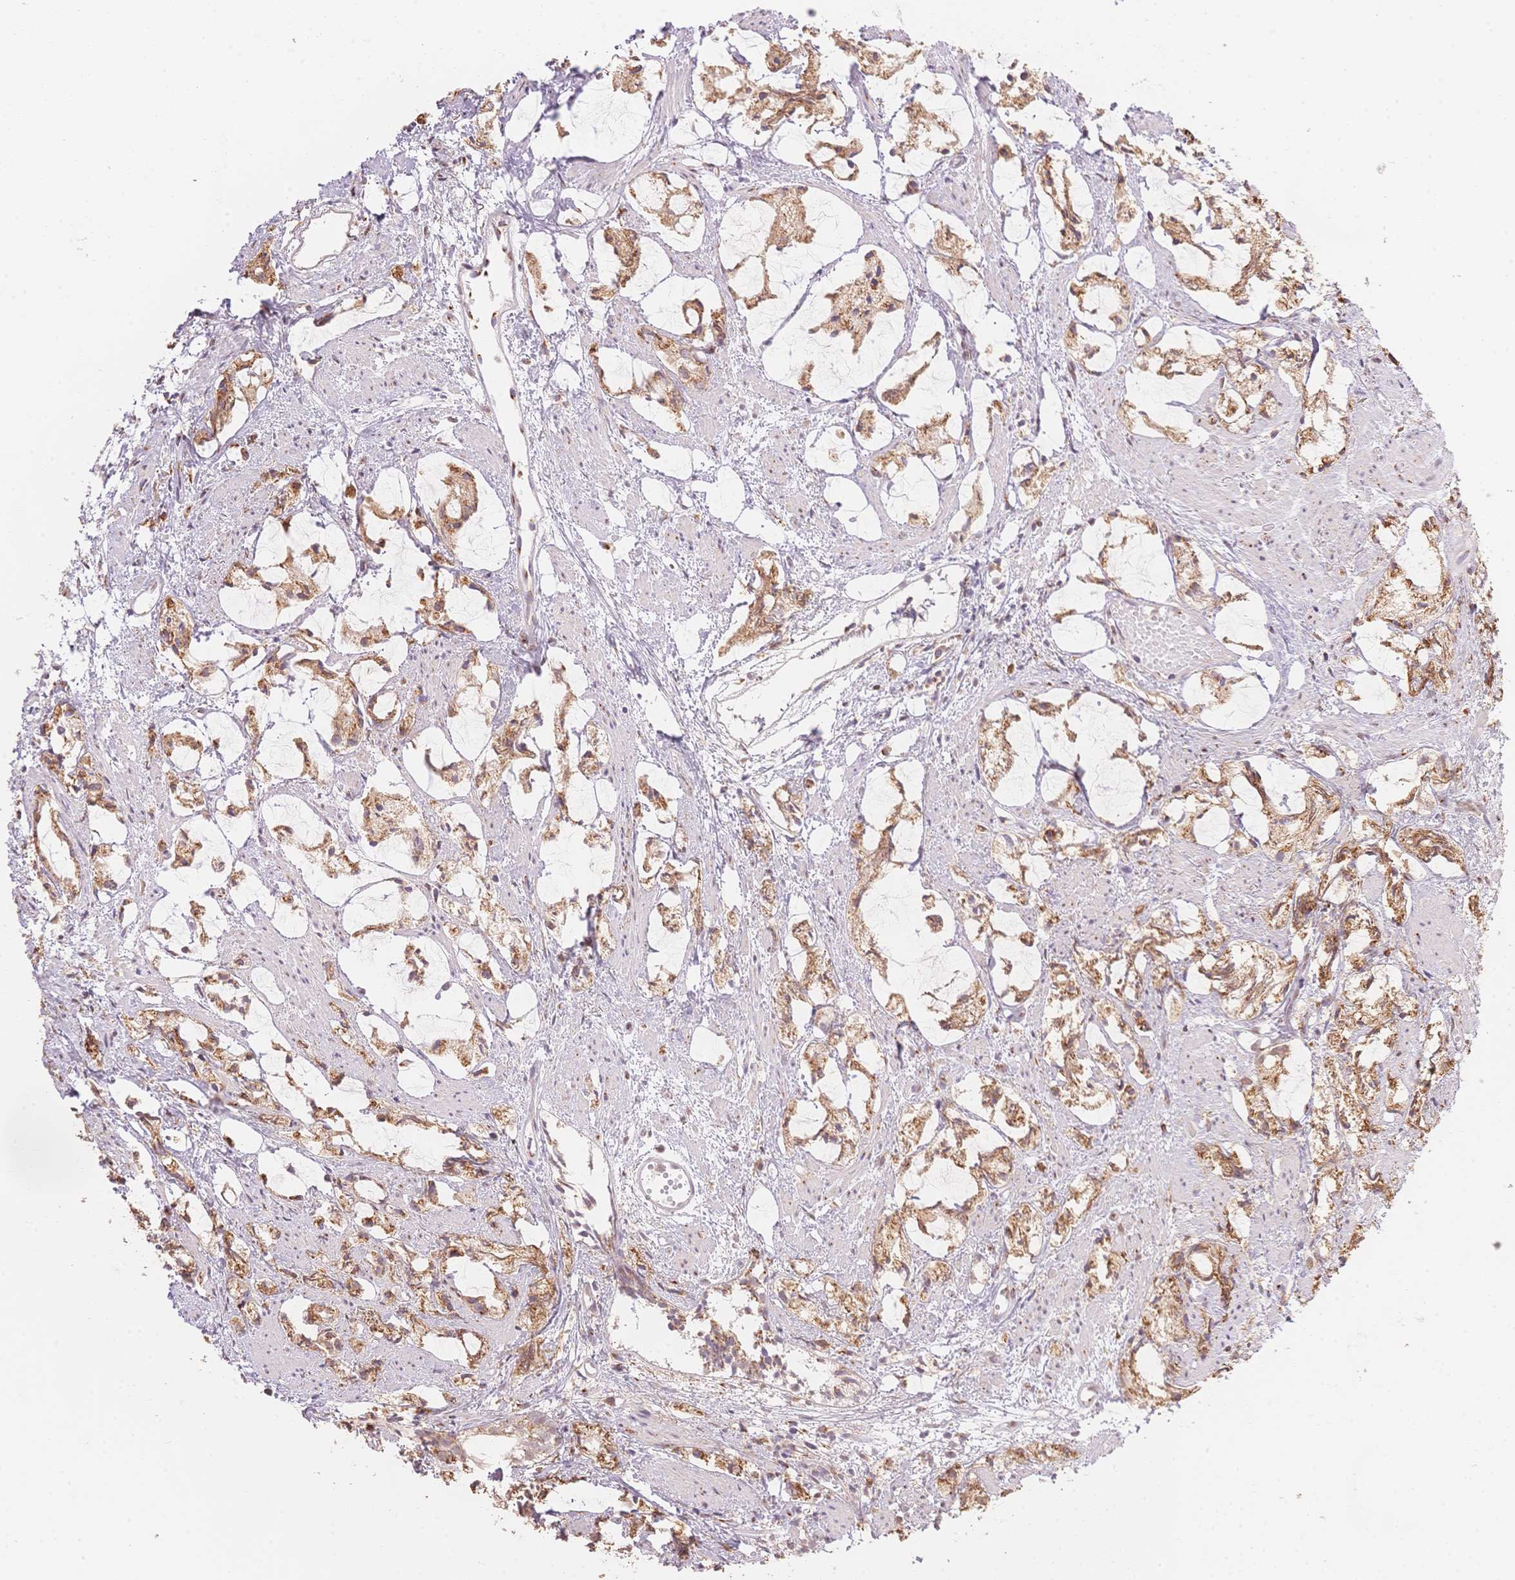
{"staining": {"intensity": "moderate", "quantity": ">75%", "location": "cytoplasmic/membranous"}, "tissue": "prostate cancer", "cell_type": "Tumor cells", "image_type": "cancer", "snomed": [{"axis": "morphology", "description": "Adenocarcinoma, High grade"}, {"axis": "topography", "description": "Prostate"}], "caption": "Adenocarcinoma (high-grade) (prostate) tissue displays moderate cytoplasmic/membranous positivity in approximately >75% of tumor cells, visualized by immunohistochemistry.", "gene": "STK39", "patient": {"sex": "male", "age": 85}}